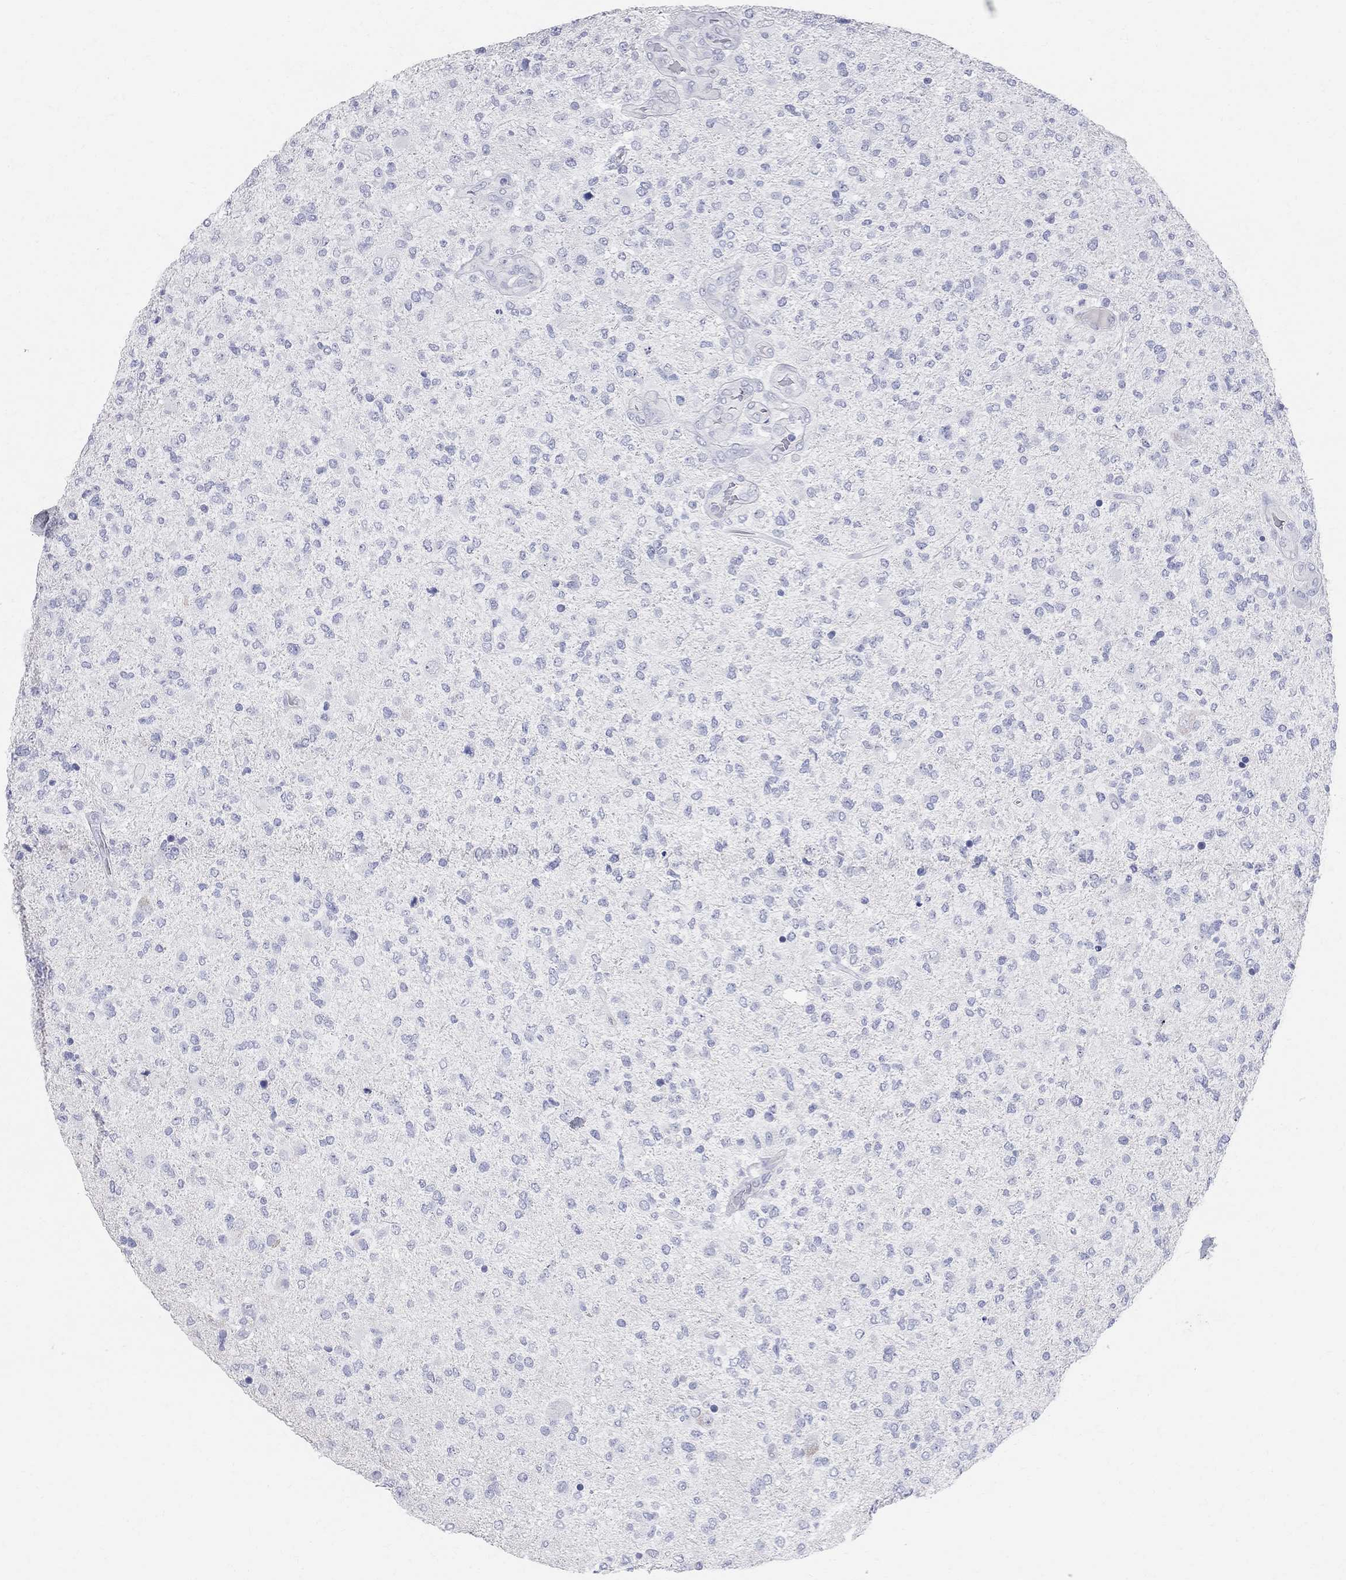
{"staining": {"intensity": "negative", "quantity": "none", "location": "none"}, "tissue": "glioma", "cell_type": "Tumor cells", "image_type": "cancer", "snomed": [{"axis": "morphology", "description": "Glioma, malignant, High grade"}, {"axis": "topography", "description": "Cerebral cortex"}], "caption": "This is an IHC image of human glioma. There is no staining in tumor cells.", "gene": "AOX1", "patient": {"sex": "male", "age": 70}}